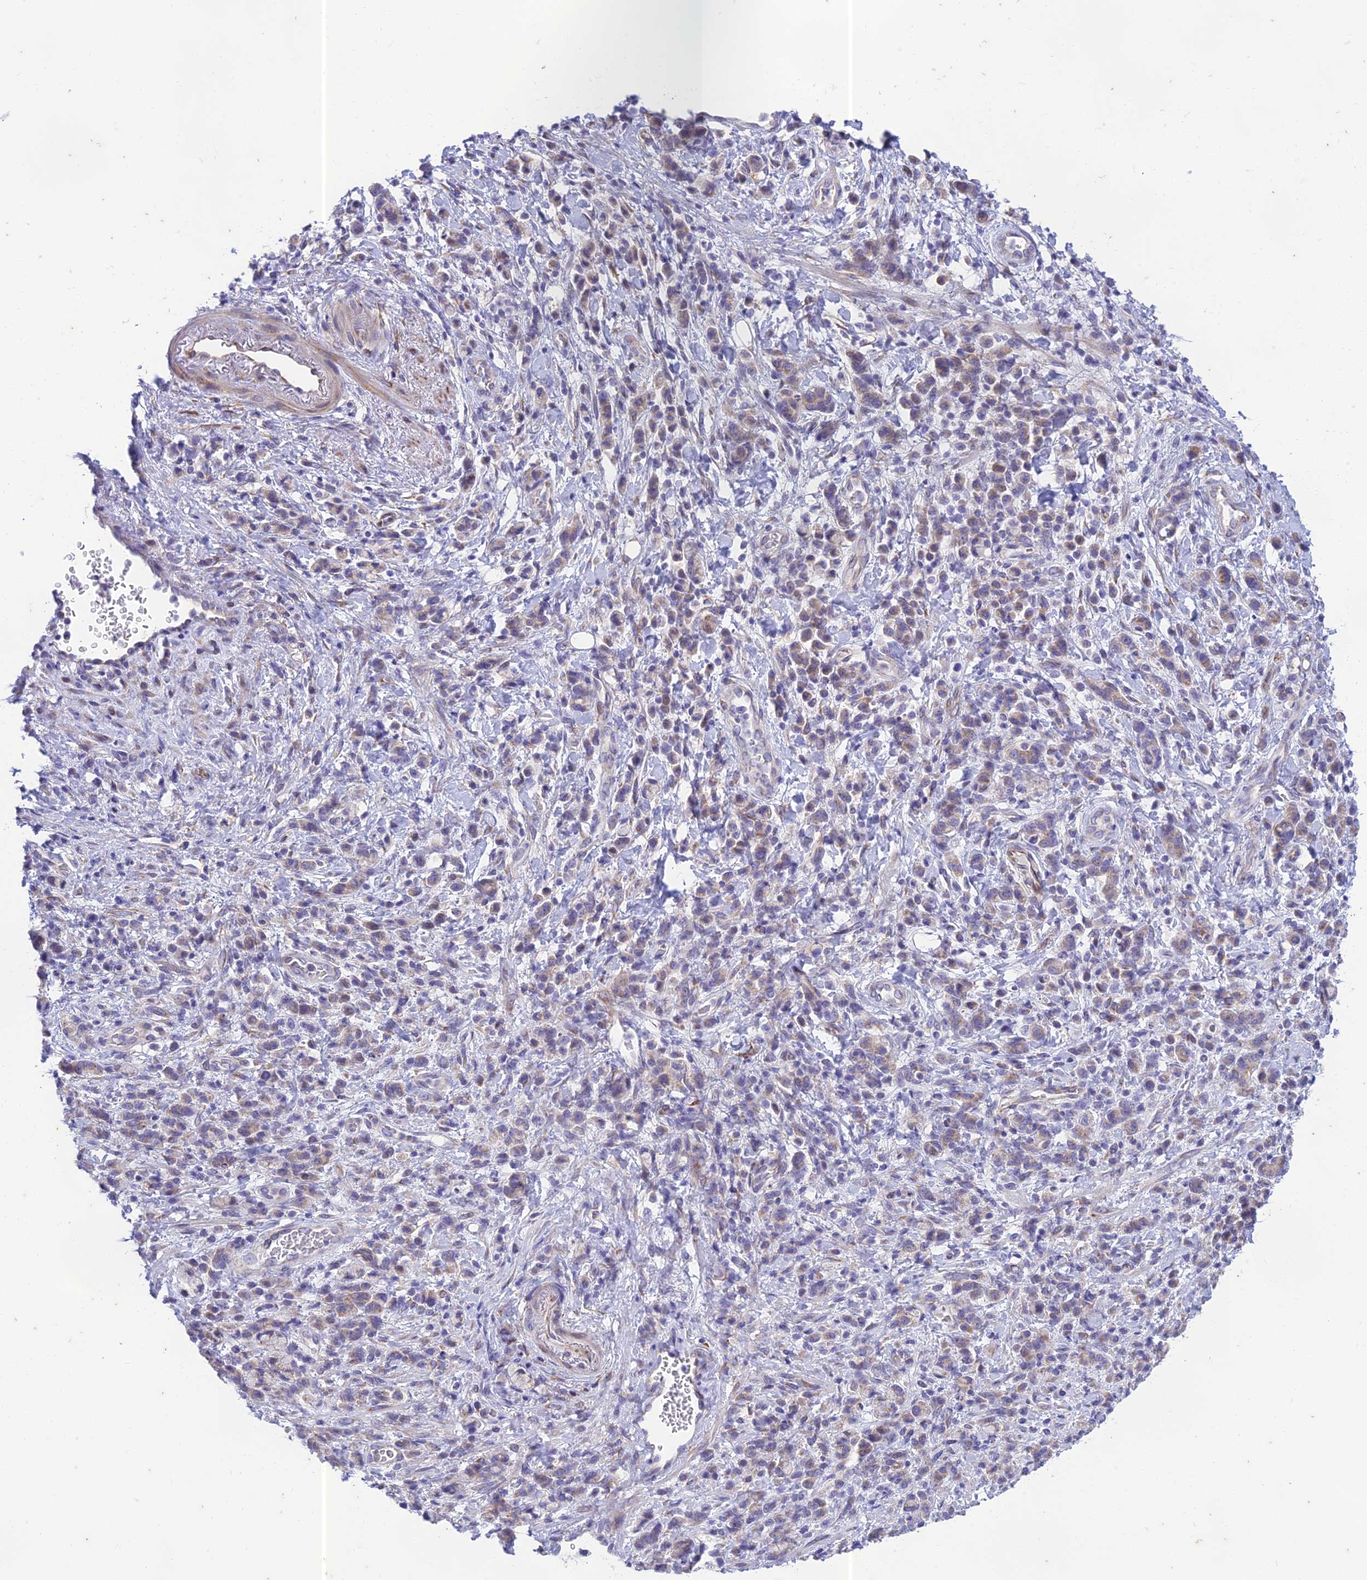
{"staining": {"intensity": "weak", "quantity": "<25%", "location": "cytoplasmic/membranous"}, "tissue": "stomach cancer", "cell_type": "Tumor cells", "image_type": "cancer", "snomed": [{"axis": "morphology", "description": "Adenocarcinoma, NOS"}, {"axis": "topography", "description": "Stomach"}], "caption": "Human stomach adenocarcinoma stained for a protein using IHC exhibits no expression in tumor cells.", "gene": "PTCD2", "patient": {"sex": "male", "age": 77}}